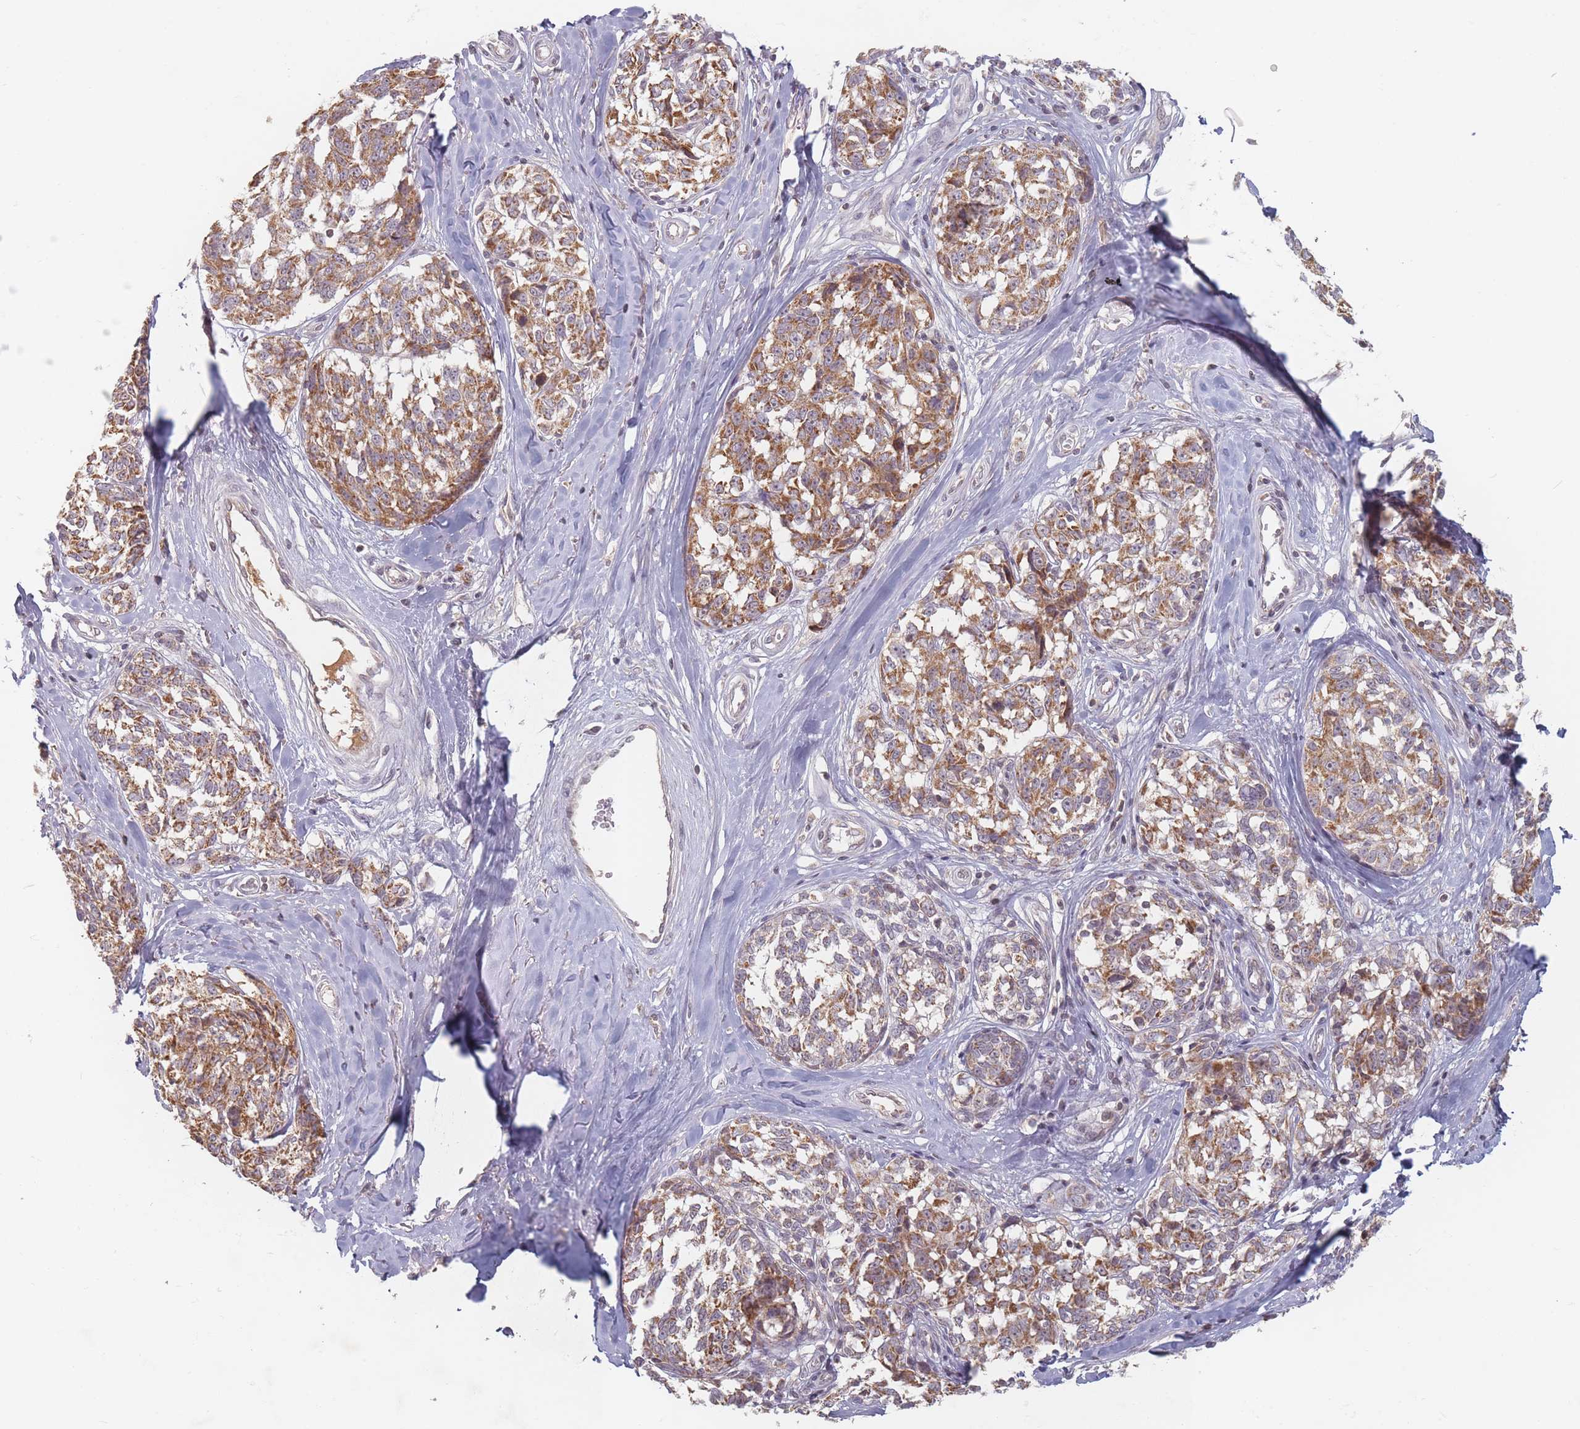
{"staining": {"intensity": "moderate", "quantity": ">75%", "location": "cytoplasmic/membranous"}, "tissue": "melanoma", "cell_type": "Tumor cells", "image_type": "cancer", "snomed": [{"axis": "morphology", "description": "Normal tissue, NOS"}, {"axis": "morphology", "description": "Malignant melanoma, NOS"}, {"axis": "topography", "description": "Skin"}], "caption": "The histopathology image reveals immunohistochemical staining of malignant melanoma. There is moderate cytoplasmic/membranous expression is present in approximately >75% of tumor cells.", "gene": "OR2M4", "patient": {"sex": "female", "age": 64}}